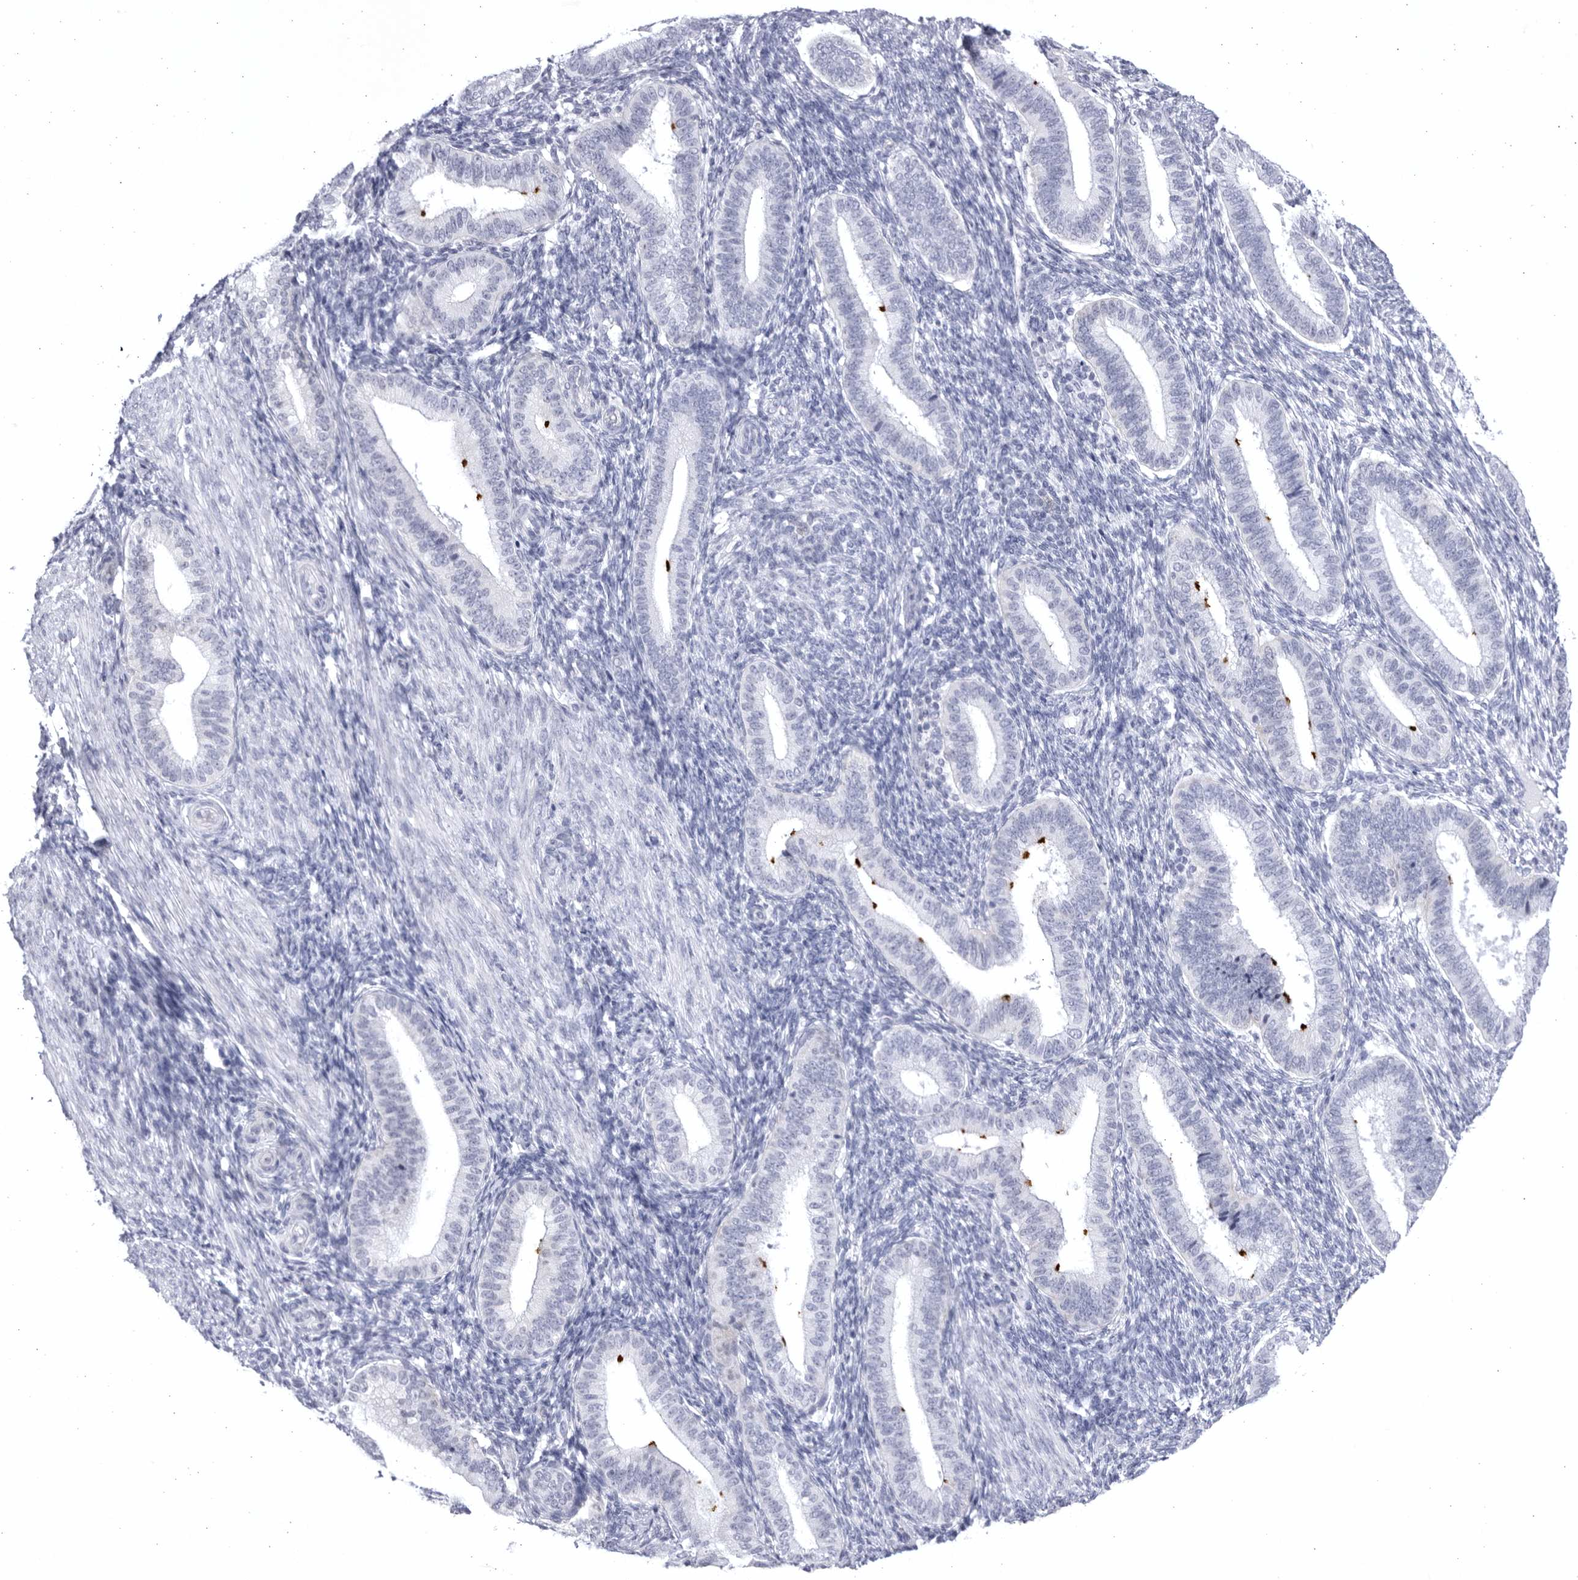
{"staining": {"intensity": "negative", "quantity": "none", "location": "none"}, "tissue": "endometrium", "cell_type": "Cells in endometrial stroma", "image_type": "normal", "snomed": [{"axis": "morphology", "description": "Normal tissue, NOS"}, {"axis": "topography", "description": "Endometrium"}], "caption": "High magnification brightfield microscopy of benign endometrium stained with DAB (3,3'-diaminobenzidine) (brown) and counterstained with hematoxylin (blue): cells in endometrial stroma show no significant positivity. The staining was performed using DAB to visualize the protein expression in brown, while the nuclei were stained in blue with hematoxylin (Magnification: 20x).", "gene": "CCDC181", "patient": {"sex": "female", "age": 39}}